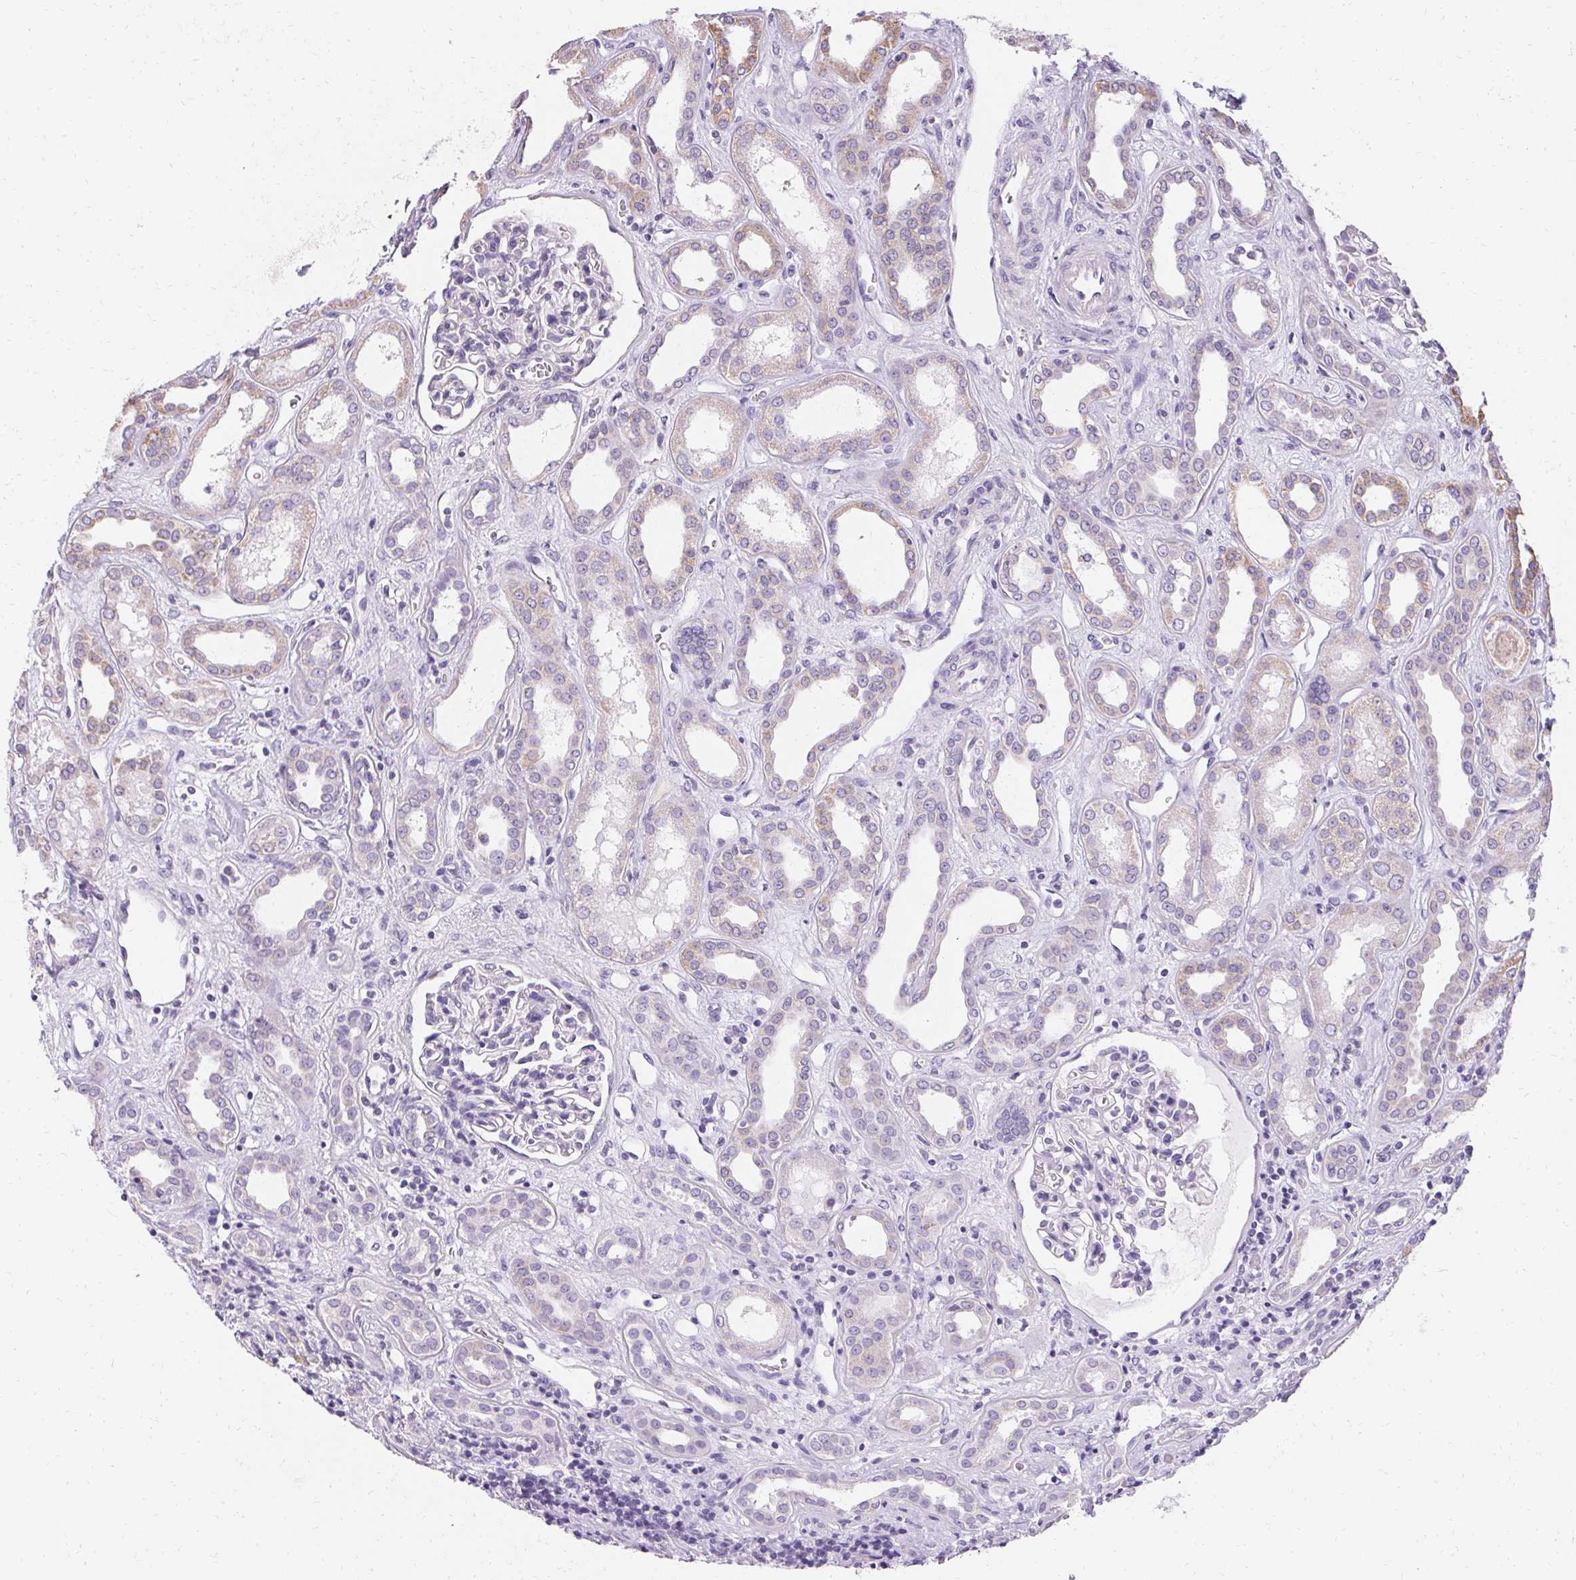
{"staining": {"intensity": "negative", "quantity": "none", "location": "none"}, "tissue": "kidney", "cell_type": "Cells in glomeruli", "image_type": "normal", "snomed": [{"axis": "morphology", "description": "Normal tissue, NOS"}, {"axis": "topography", "description": "Kidney"}], "caption": "Immunohistochemistry photomicrograph of benign kidney: human kidney stained with DAB reveals no significant protein expression in cells in glomeruli.", "gene": "ASGR2", "patient": {"sex": "male", "age": 59}}